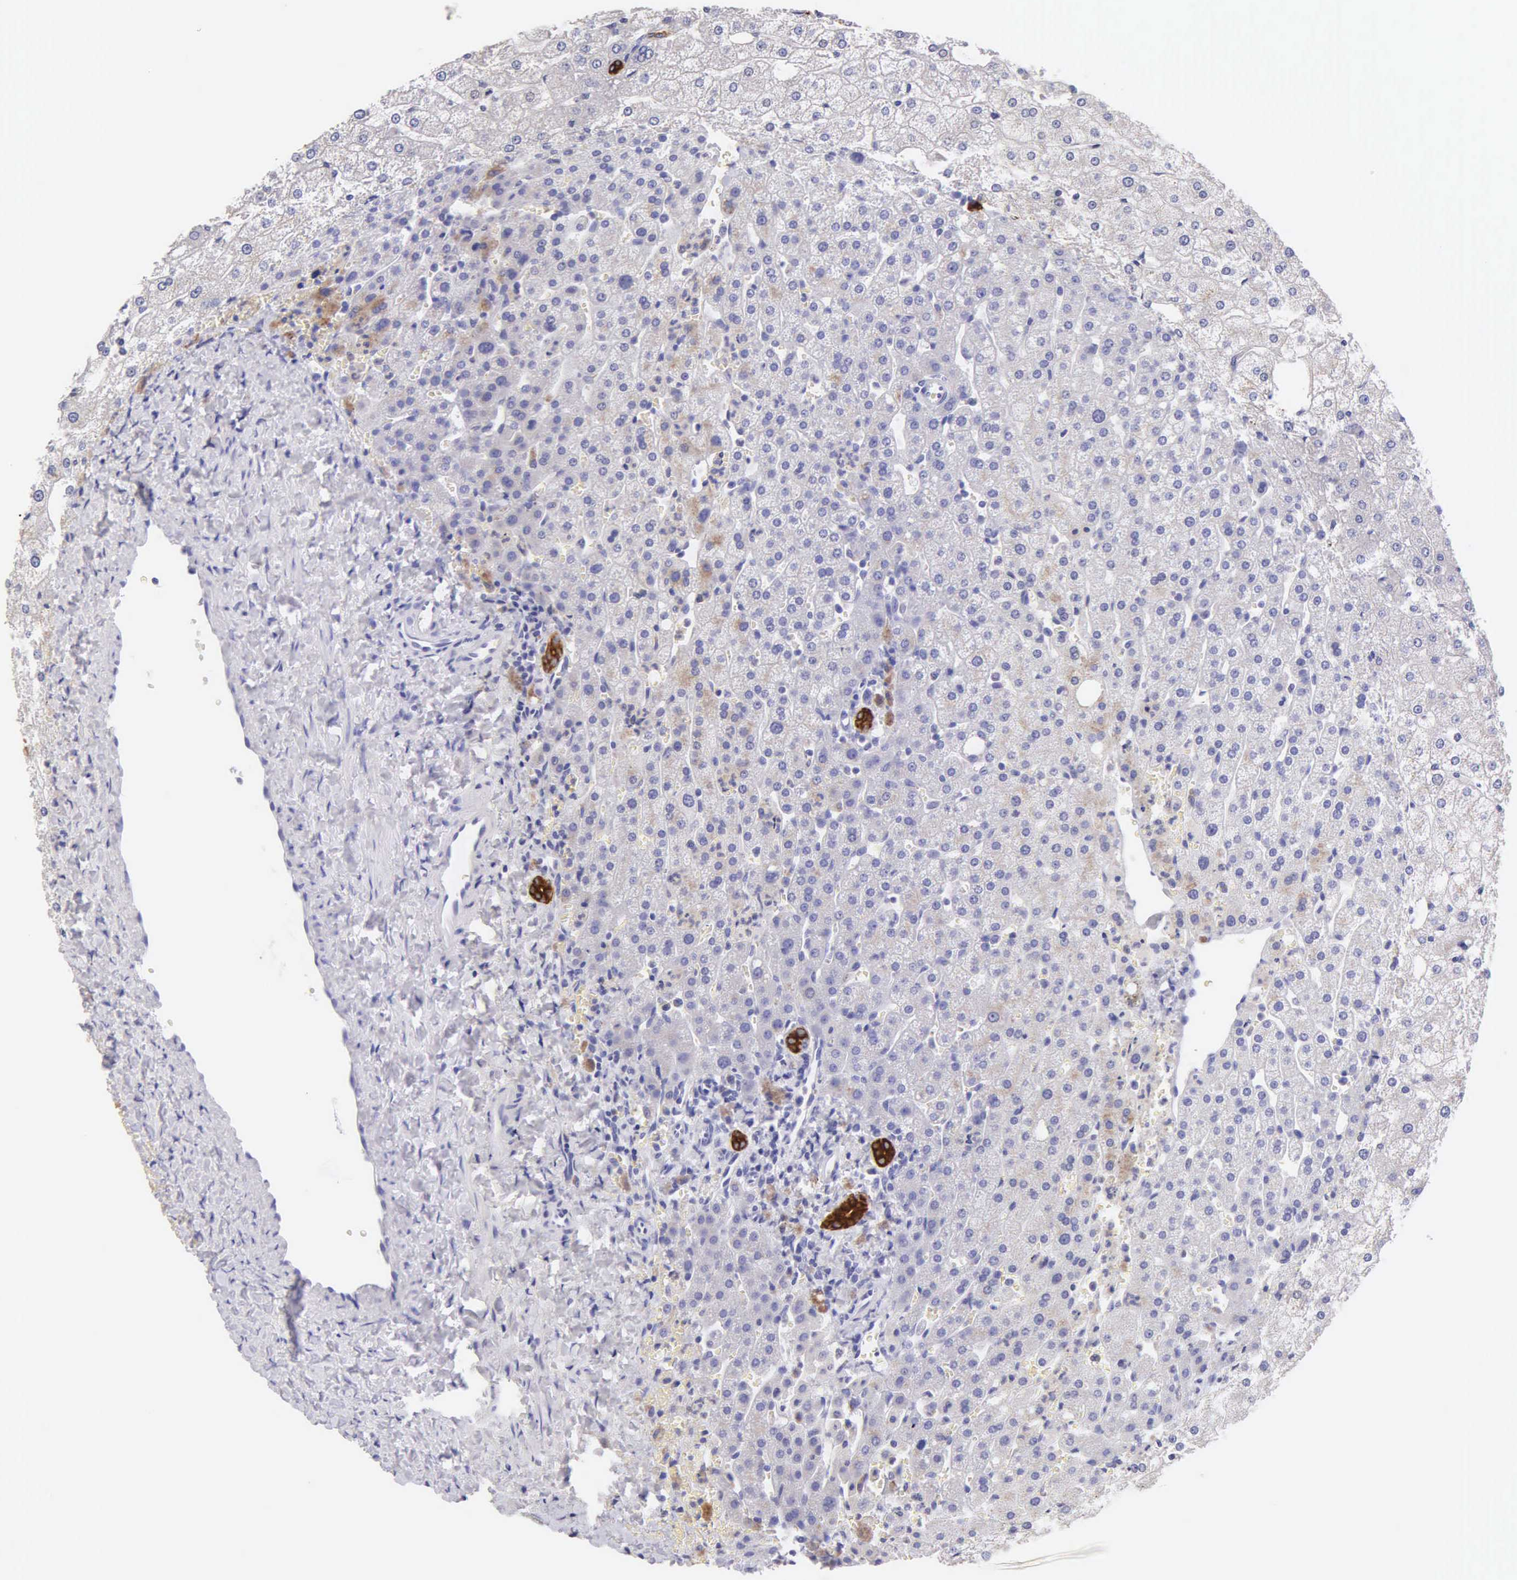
{"staining": {"intensity": "strong", "quantity": ">75%", "location": "cytoplasmic/membranous"}, "tissue": "liver", "cell_type": "Cholangiocytes", "image_type": "normal", "snomed": [{"axis": "morphology", "description": "Normal tissue, NOS"}, {"axis": "morphology", "description": "Adenocarcinoma, metastatic, NOS"}, {"axis": "topography", "description": "Liver"}], "caption": "Protein expression by IHC exhibits strong cytoplasmic/membranous staining in approximately >75% of cholangiocytes in normal liver.", "gene": "KRT14", "patient": {"sex": "male", "age": 38}}